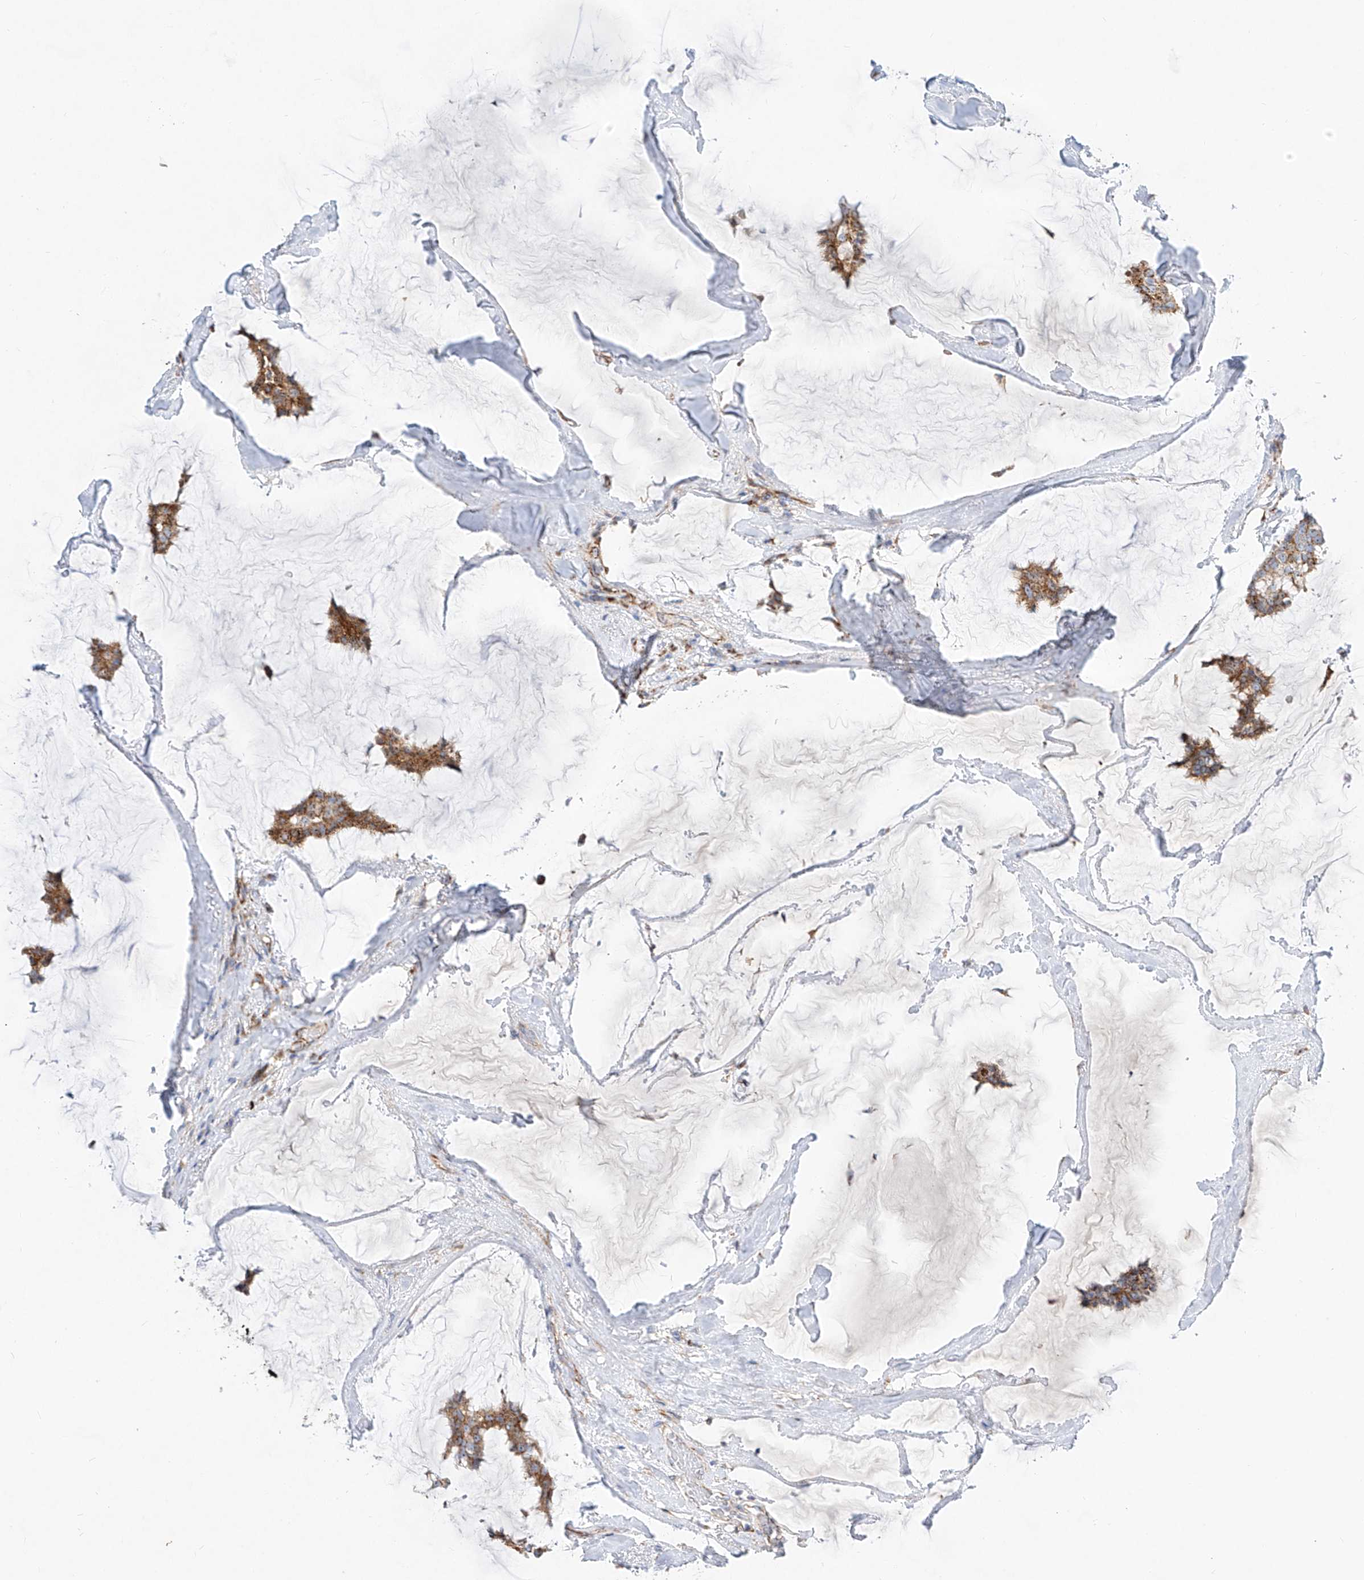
{"staining": {"intensity": "moderate", "quantity": ">75%", "location": "cytoplasmic/membranous"}, "tissue": "breast cancer", "cell_type": "Tumor cells", "image_type": "cancer", "snomed": [{"axis": "morphology", "description": "Duct carcinoma"}, {"axis": "topography", "description": "Breast"}], "caption": "Approximately >75% of tumor cells in human breast cancer demonstrate moderate cytoplasmic/membranous protein staining as visualized by brown immunohistochemical staining.", "gene": "CST9", "patient": {"sex": "female", "age": 93}}